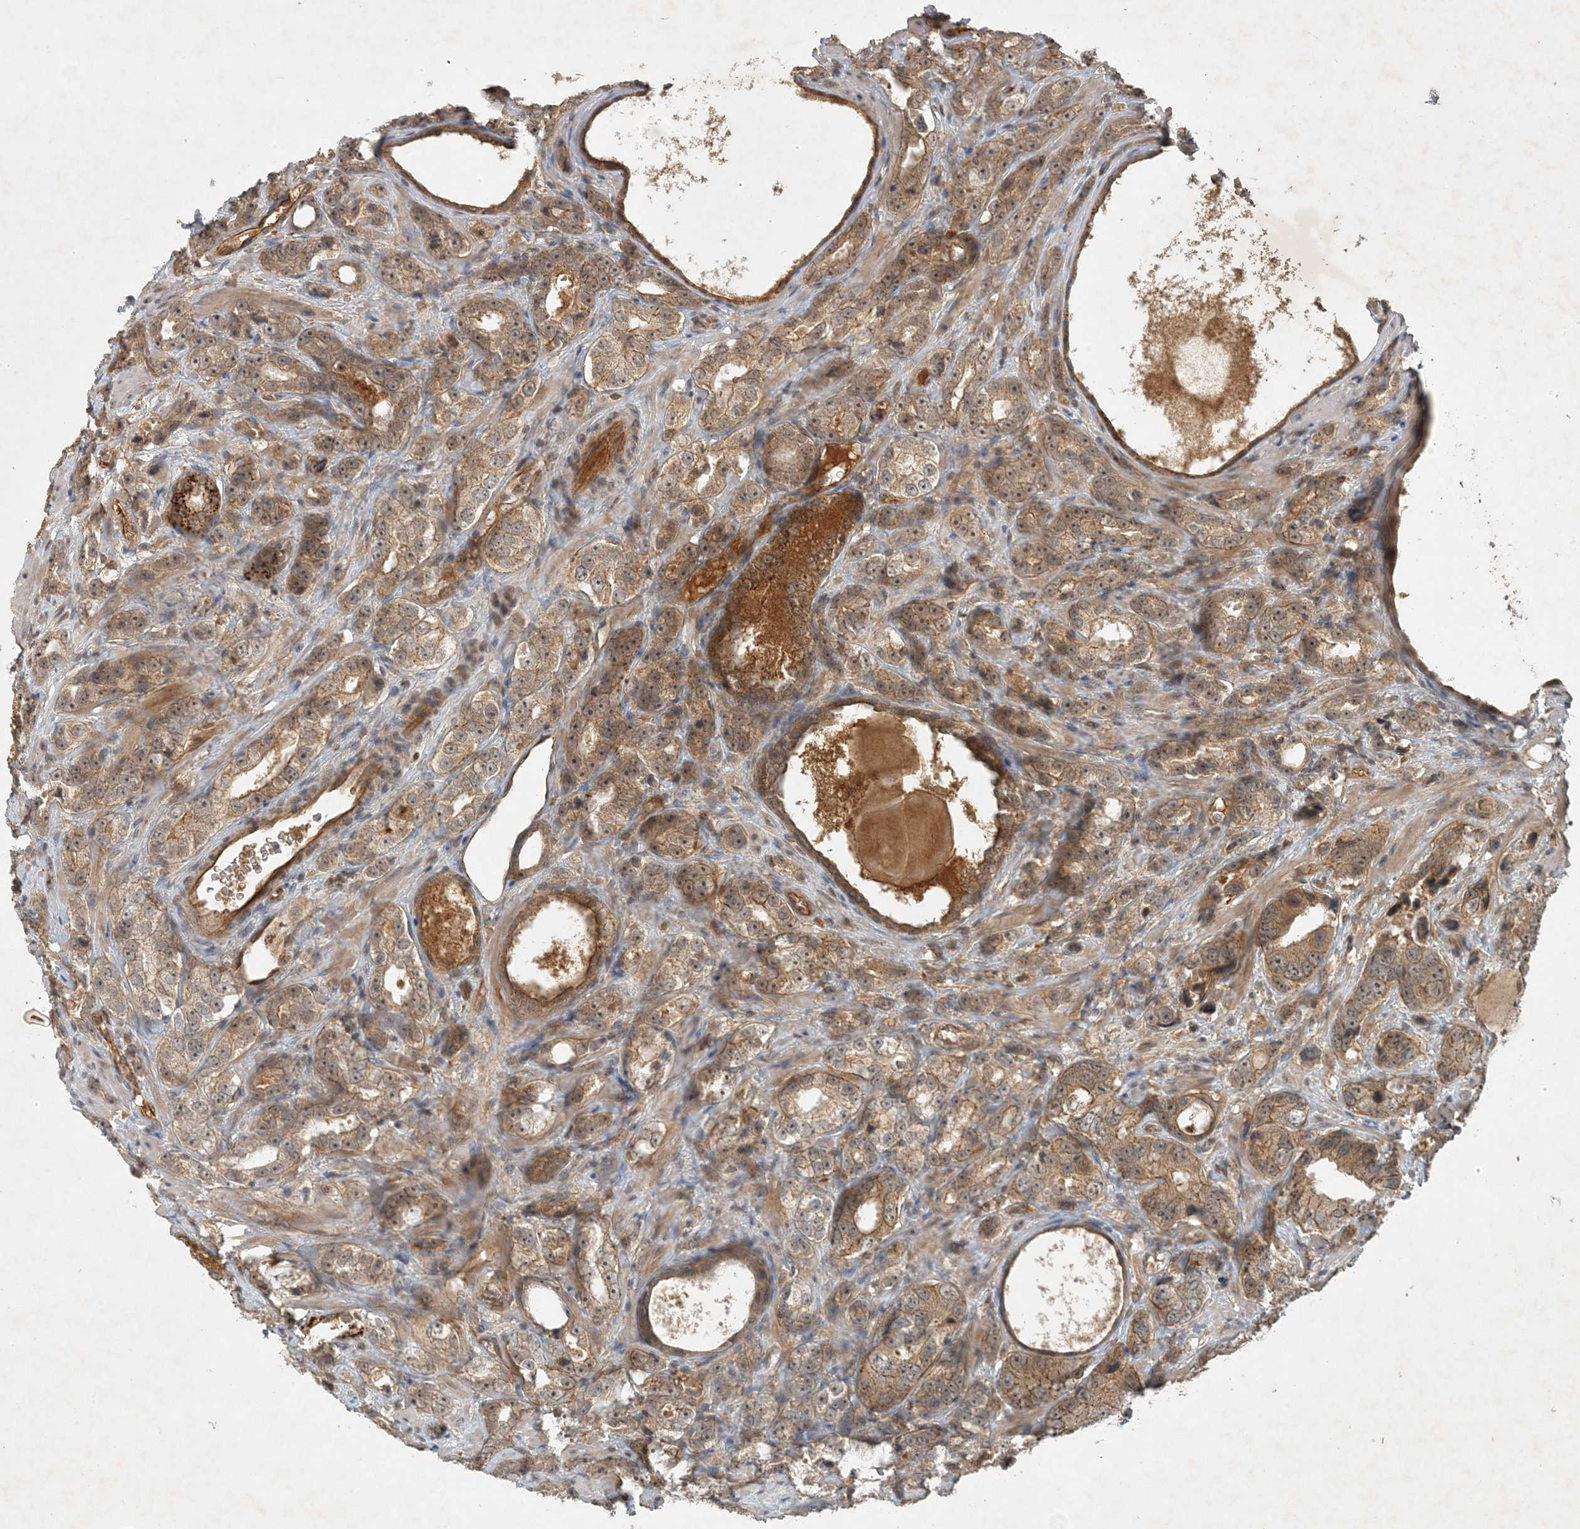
{"staining": {"intensity": "moderate", "quantity": ">75%", "location": "cytoplasmic/membranous,nuclear"}, "tissue": "prostate cancer", "cell_type": "Tumor cells", "image_type": "cancer", "snomed": [{"axis": "morphology", "description": "Adenocarcinoma, High grade"}, {"axis": "topography", "description": "Prostate"}], "caption": "High-grade adenocarcinoma (prostate) stained for a protein (brown) reveals moderate cytoplasmic/membranous and nuclear positive expression in about >75% of tumor cells.", "gene": "ZCCHC4", "patient": {"sex": "male", "age": 62}}